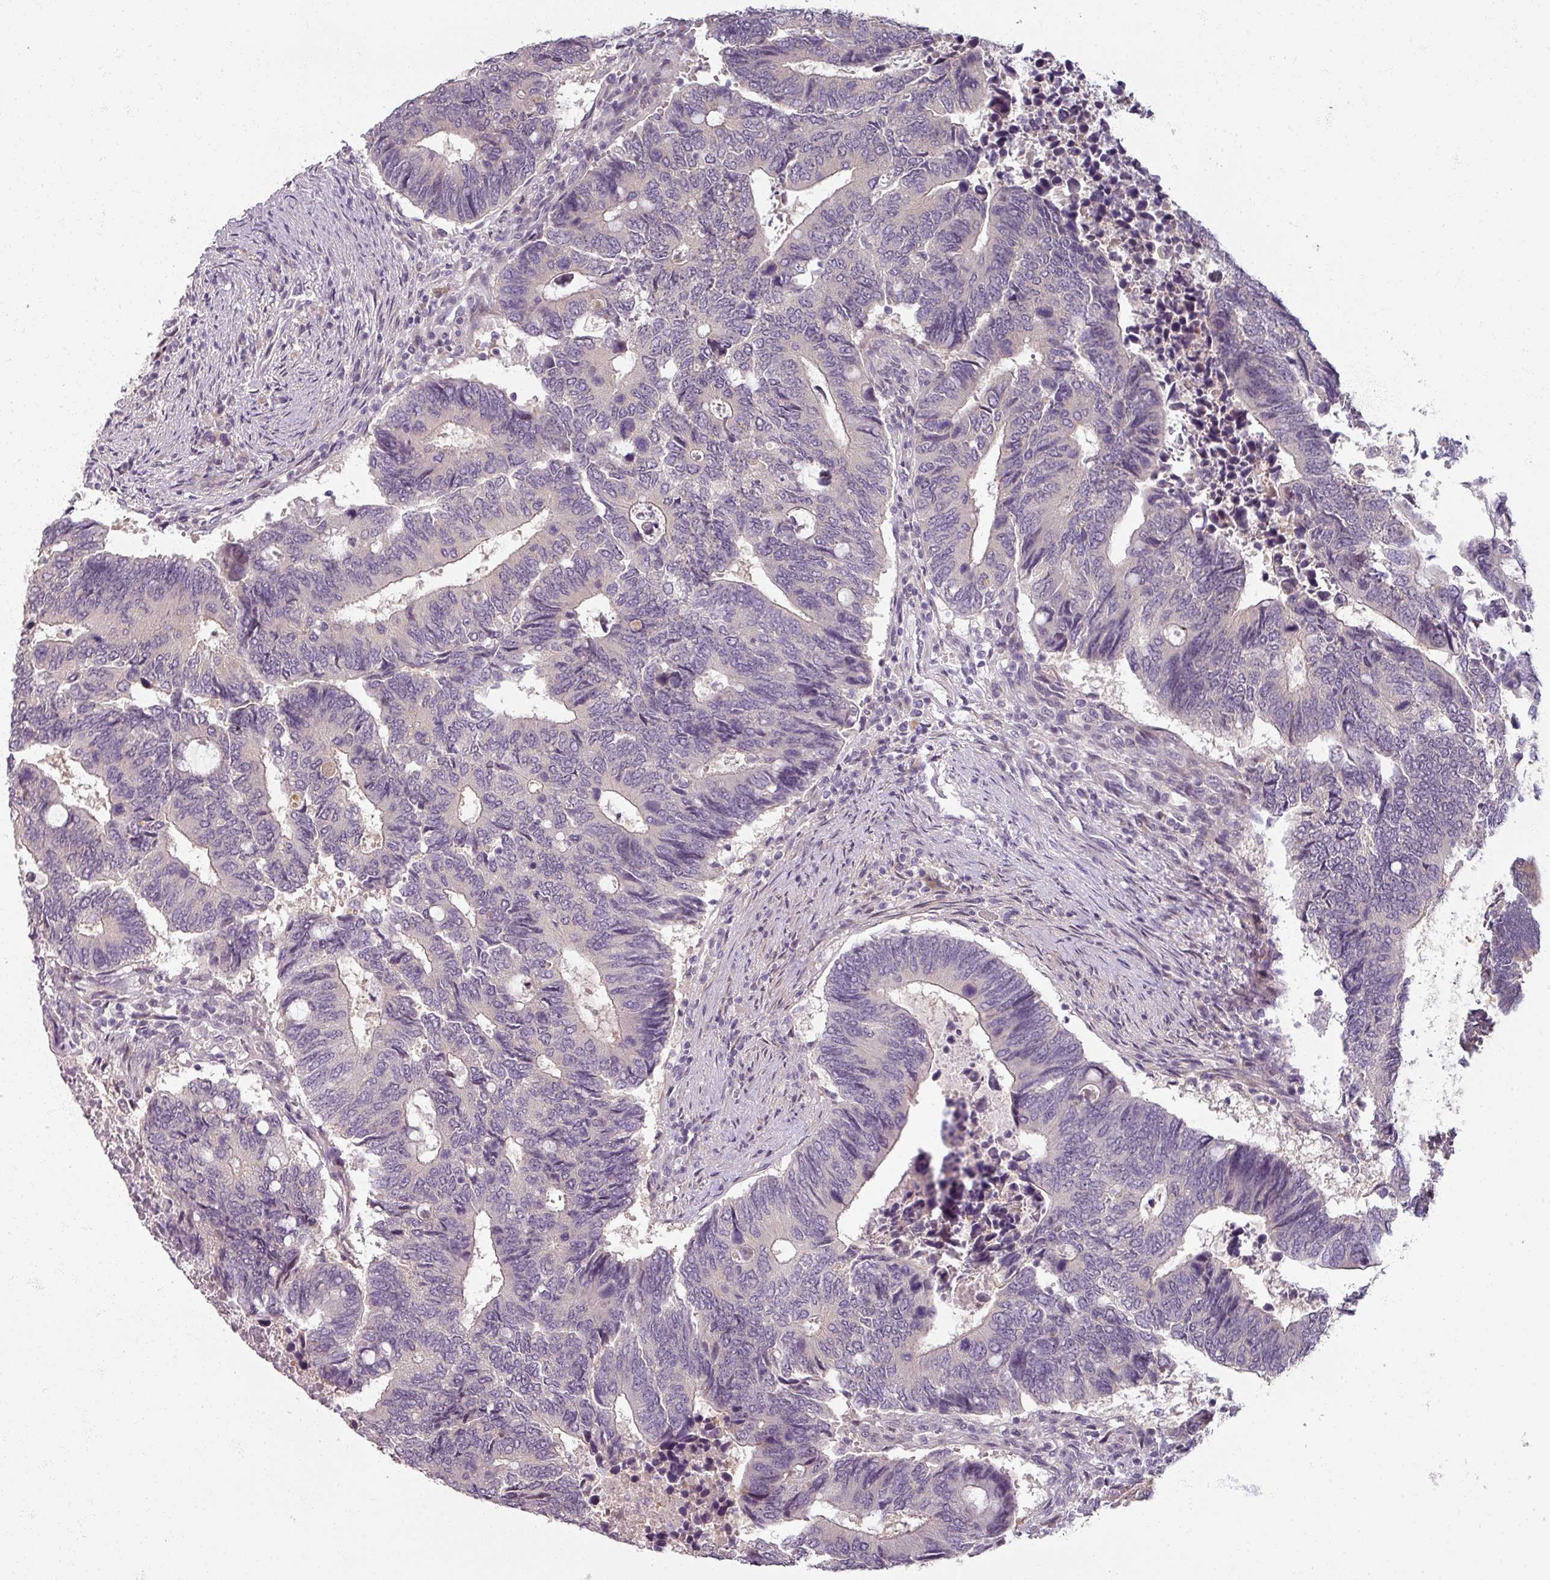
{"staining": {"intensity": "negative", "quantity": "none", "location": "none"}, "tissue": "colorectal cancer", "cell_type": "Tumor cells", "image_type": "cancer", "snomed": [{"axis": "morphology", "description": "Adenocarcinoma, NOS"}, {"axis": "topography", "description": "Colon"}], "caption": "Immunohistochemistry (IHC) photomicrograph of colorectal adenocarcinoma stained for a protein (brown), which demonstrates no staining in tumor cells.", "gene": "MYMK", "patient": {"sex": "male", "age": 87}}